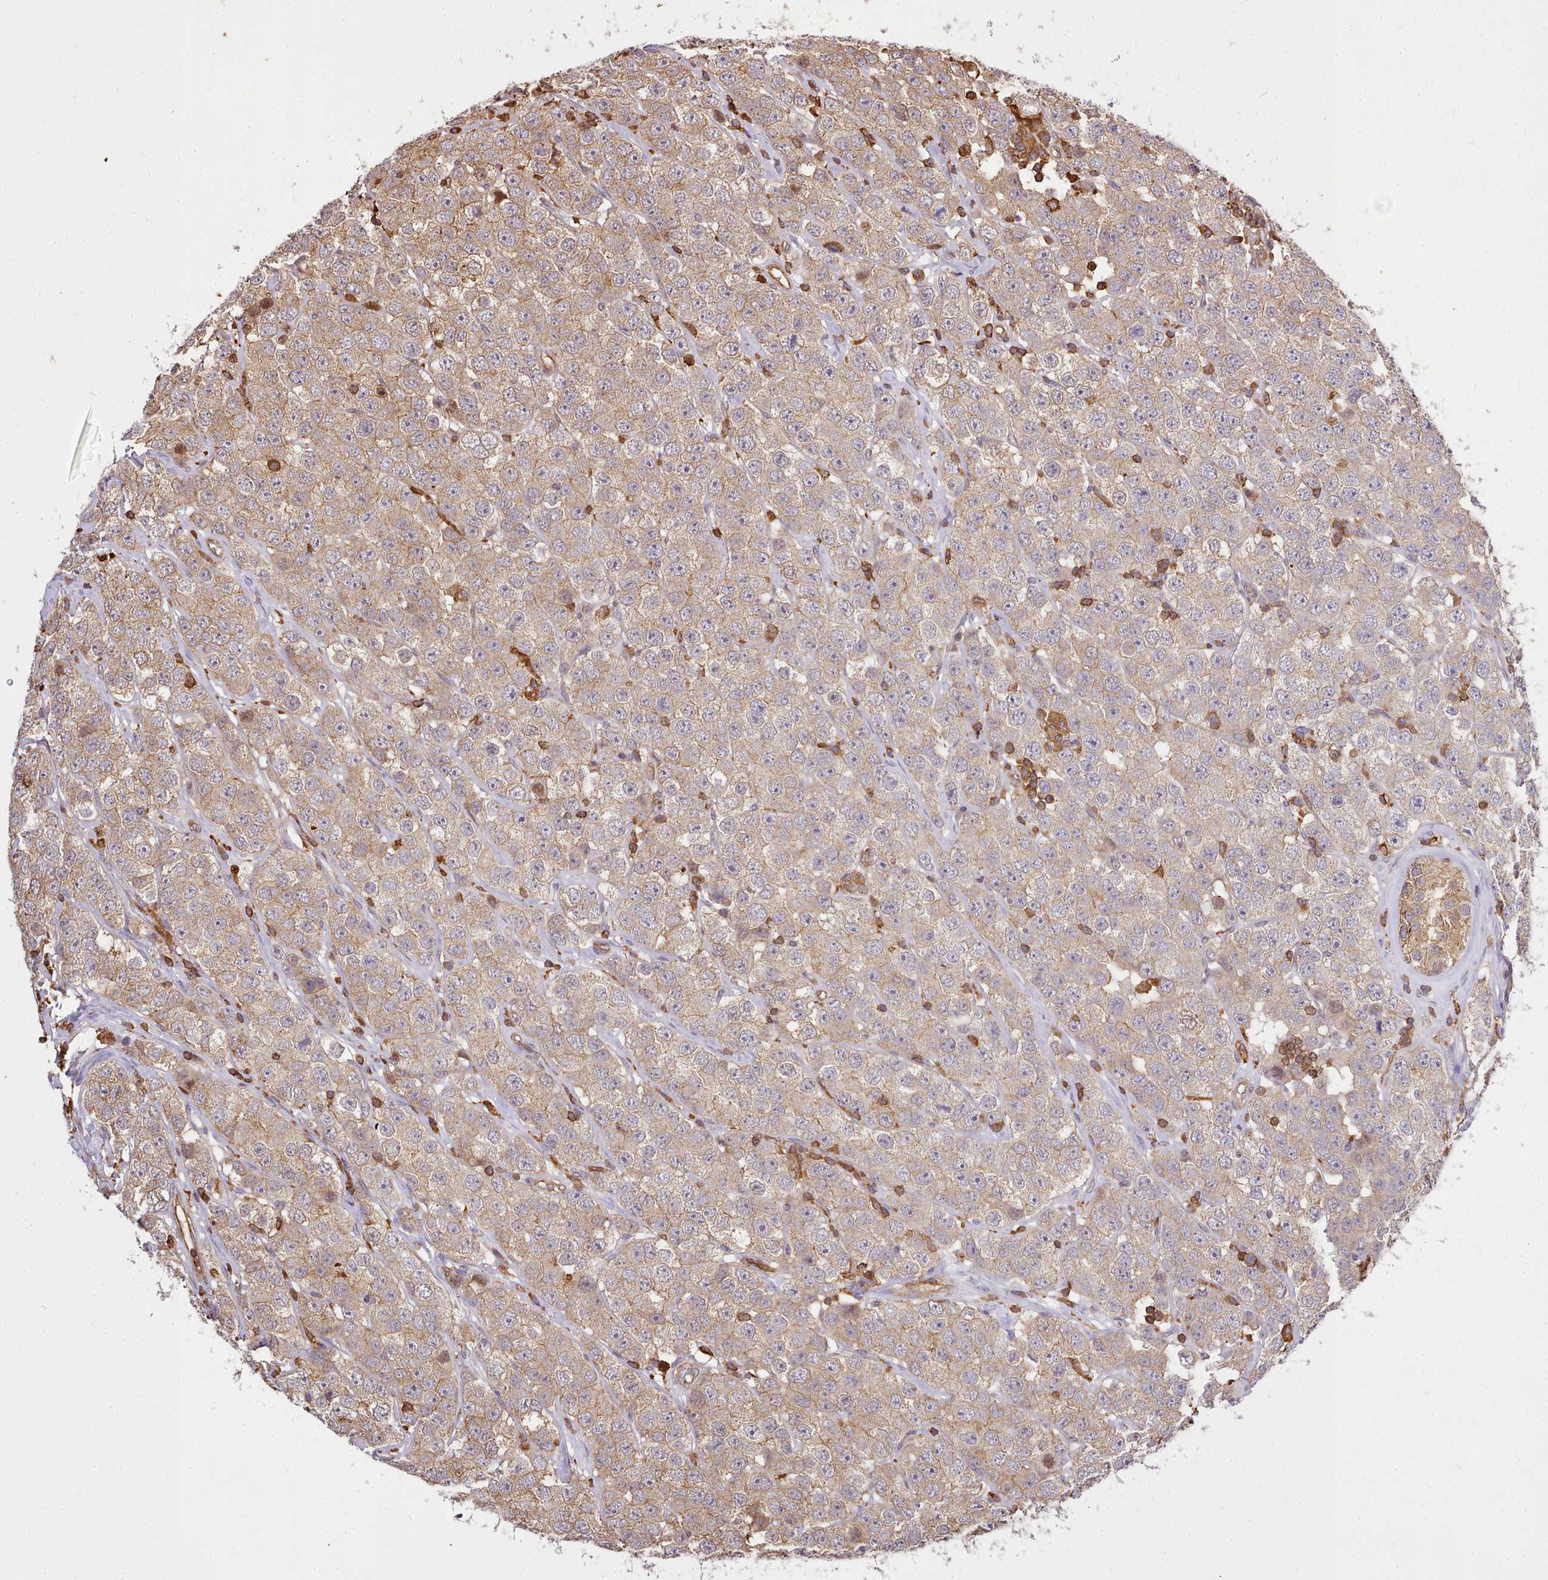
{"staining": {"intensity": "weak", "quantity": ">75%", "location": "cytoplasmic/membranous"}, "tissue": "testis cancer", "cell_type": "Tumor cells", "image_type": "cancer", "snomed": [{"axis": "morphology", "description": "Seminoma, NOS"}, {"axis": "topography", "description": "Testis"}], "caption": "A low amount of weak cytoplasmic/membranous staining is appreciated in approximately >75% of tumor cells in testis seminoma tissue.", "gene": "CAPZA1", "patient": {"sex": "male", "age": 28}}